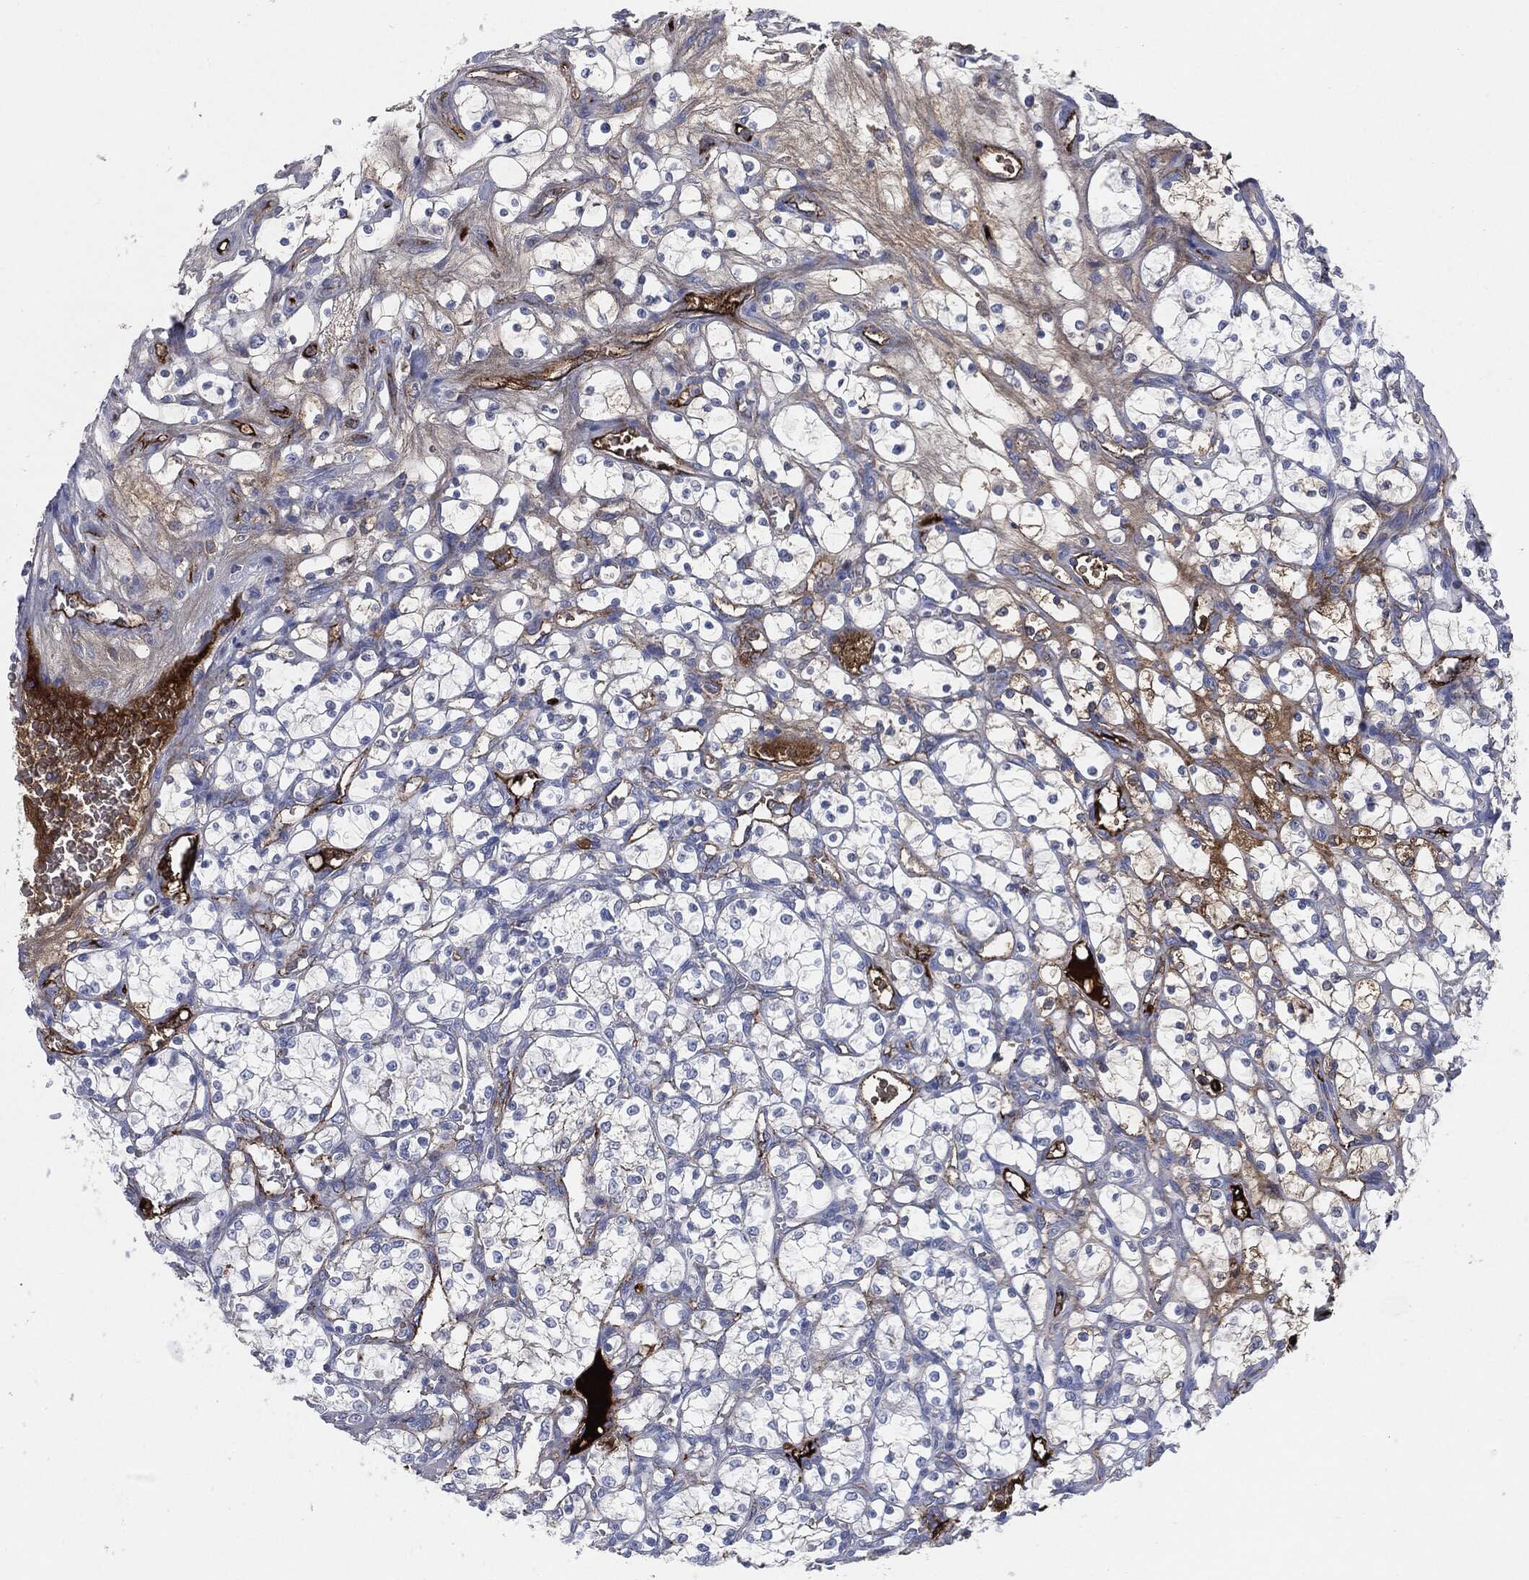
{"staining": {"intensity": "moderate", "quantity": "<25%", "location": "cytoplasmic/membranous"}, "tissue": "renal cancer", "cell_type": "Tumor cells", "image_type": "cancer", "snomed": [{"axis": "morphology", "description": "Adenocarcinoma, NOS"}, {"axis": "topography", "description": "Kidney"}], "caption": "A brown stain highlights moderate cytoplasmic/membranous expression of a protein in human renal cancer tumor cells.", "gene": "APOB", "patient": {"sex": "female", "age": 69}}